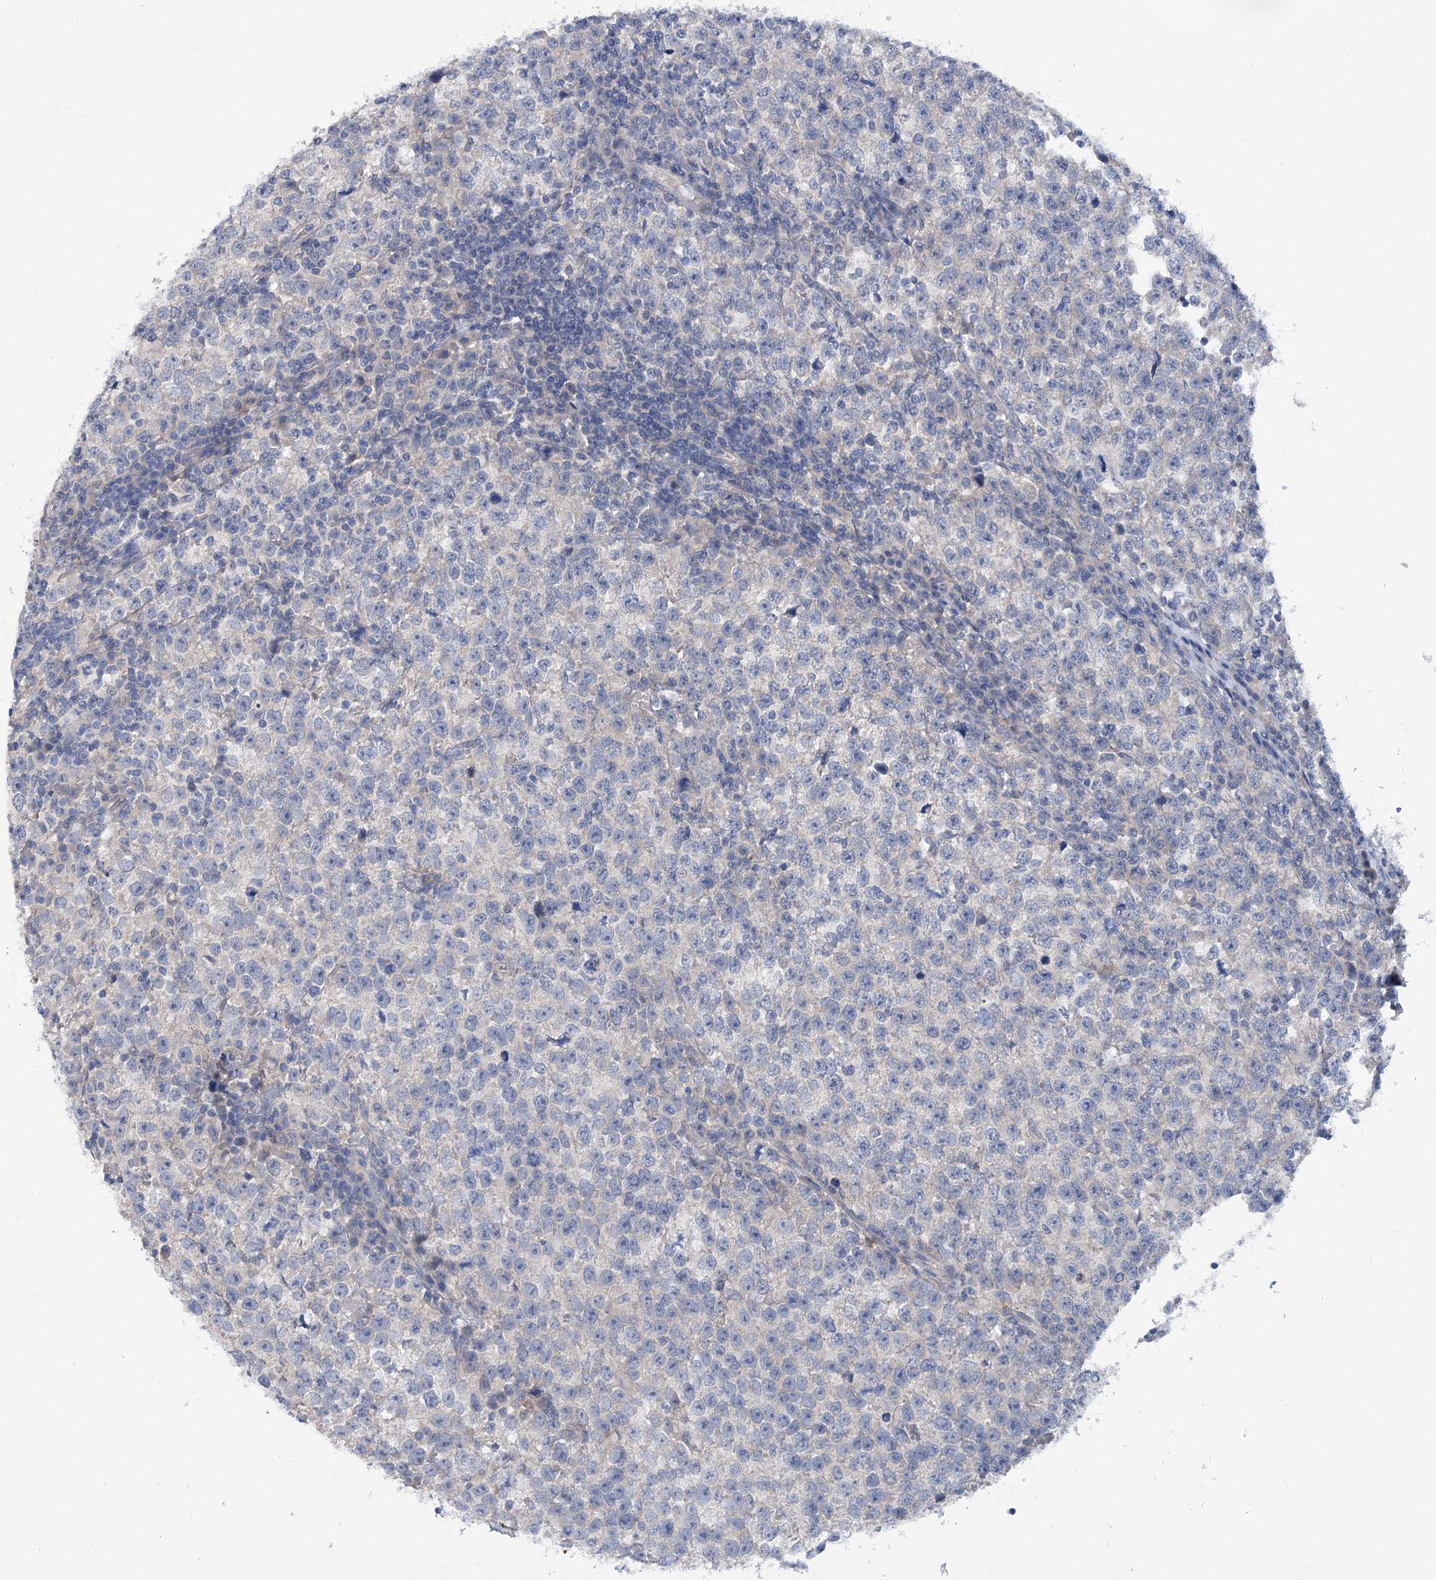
{"staining": {"intensity": "negative", "quantity": "none", "location": "none"}, "tissue": "testis cancer", "cell_type": "Tumor cells", "image_type": "cancer", "snomed": [{"axis": "morphology", "description": "Normal tissue, NOS"}, {"axis": "morphology", "description": "Seminoma, NOS"}, {"axis": "topography", "description": "Testis"}], "caption": "High power microscopy histopathology image of an immunohistochemistry micrograph of seminoma (testis), revealing no significant positivity in tumor cells.", "gene": "DCUN1D1", "patient": {"sex": "male", "age": 43}}